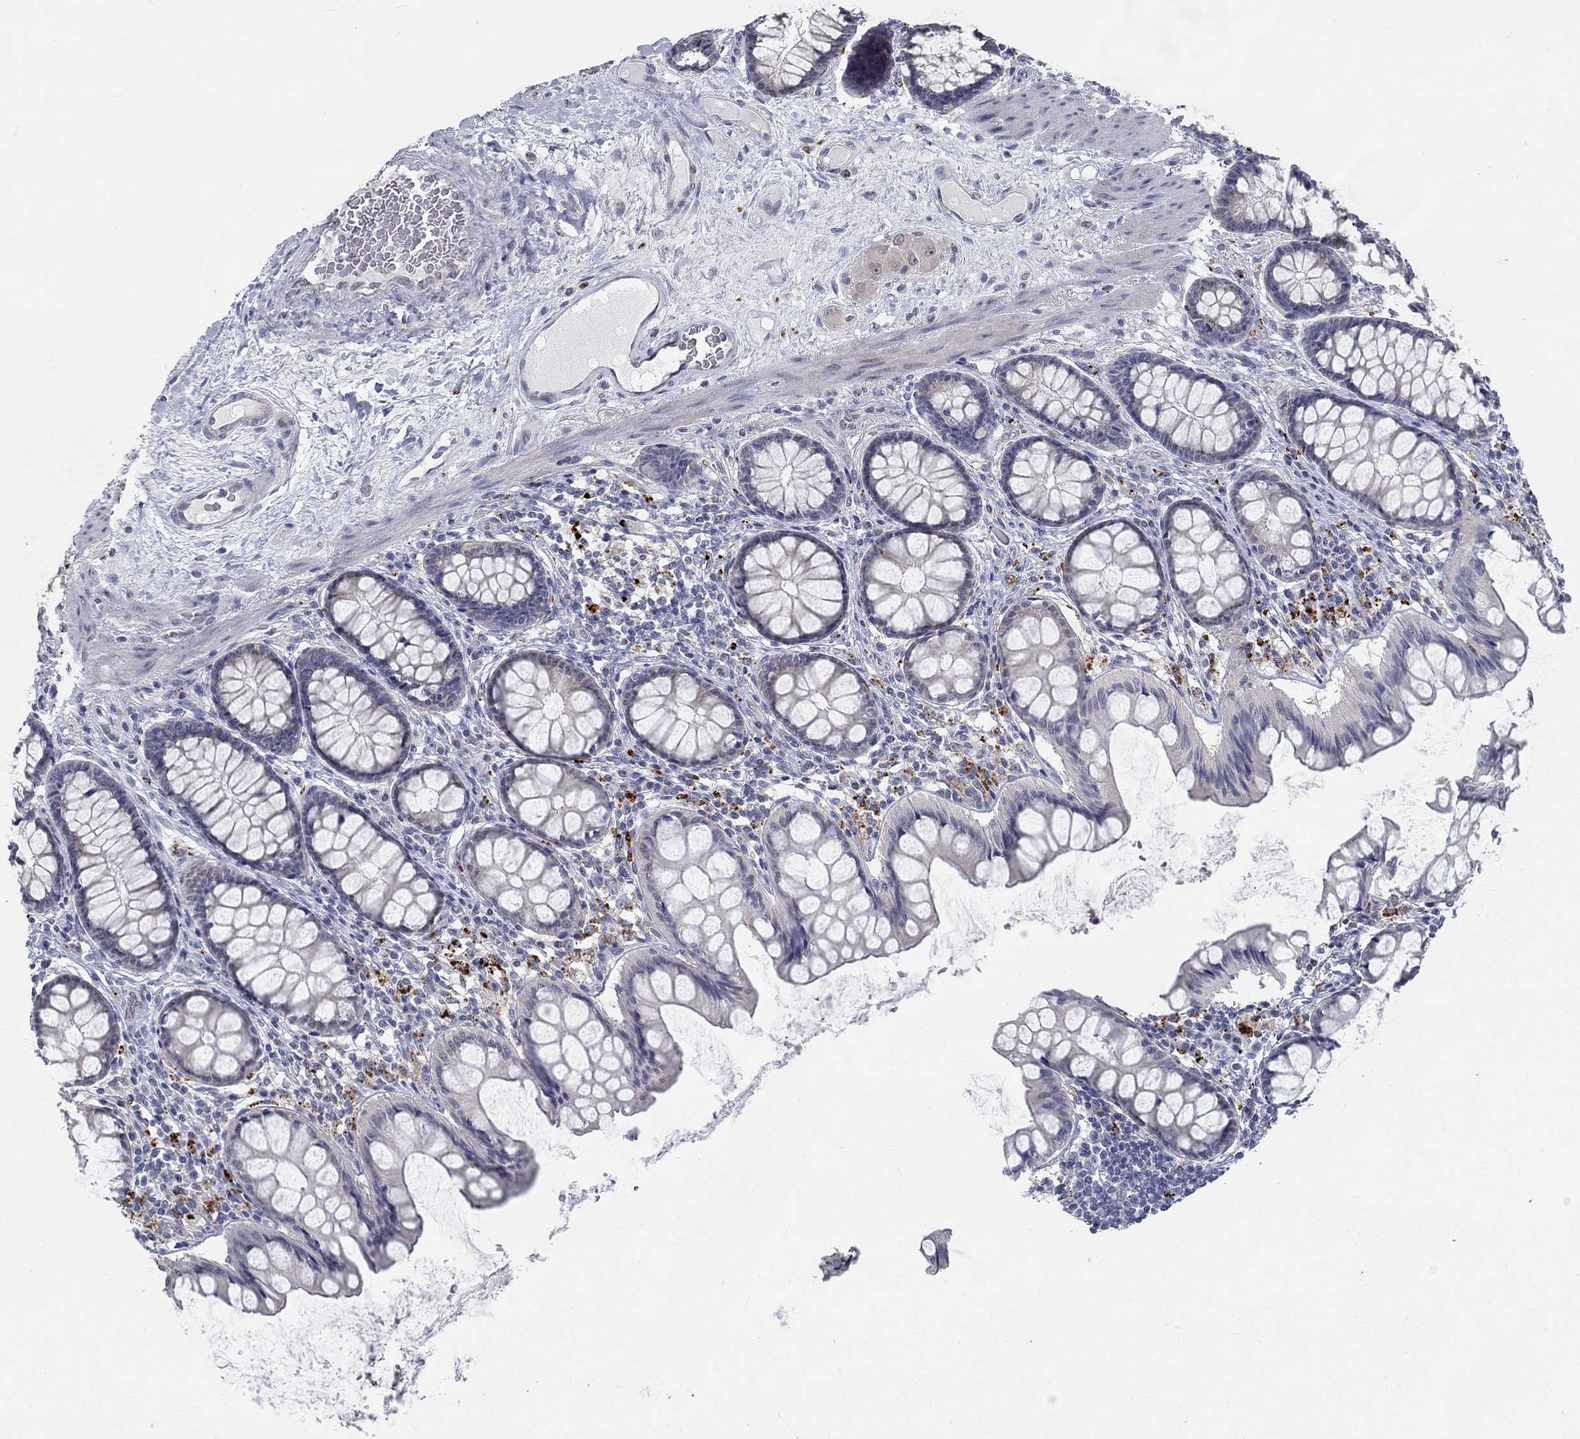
{"staining": {"intensity": "negative", "quantity": "none", "location": "none"}, "tissue": "colon", "cell_type": "Endothelial cells", "image_type": "normal", "snomed": [{"axis": "morphology", "description": "Normal tissue, NOS"}, {"axis": "topography", "description": "Colon"}], "caption": "This is a image of IHC staining of benign colon, which shows no positivity in endothelial cells. (DAB (3,3'-diaminobenzidine) IHC, high magnification).", "gene": "MTSS2", "patient": {"sex": "female", "age": 65}}